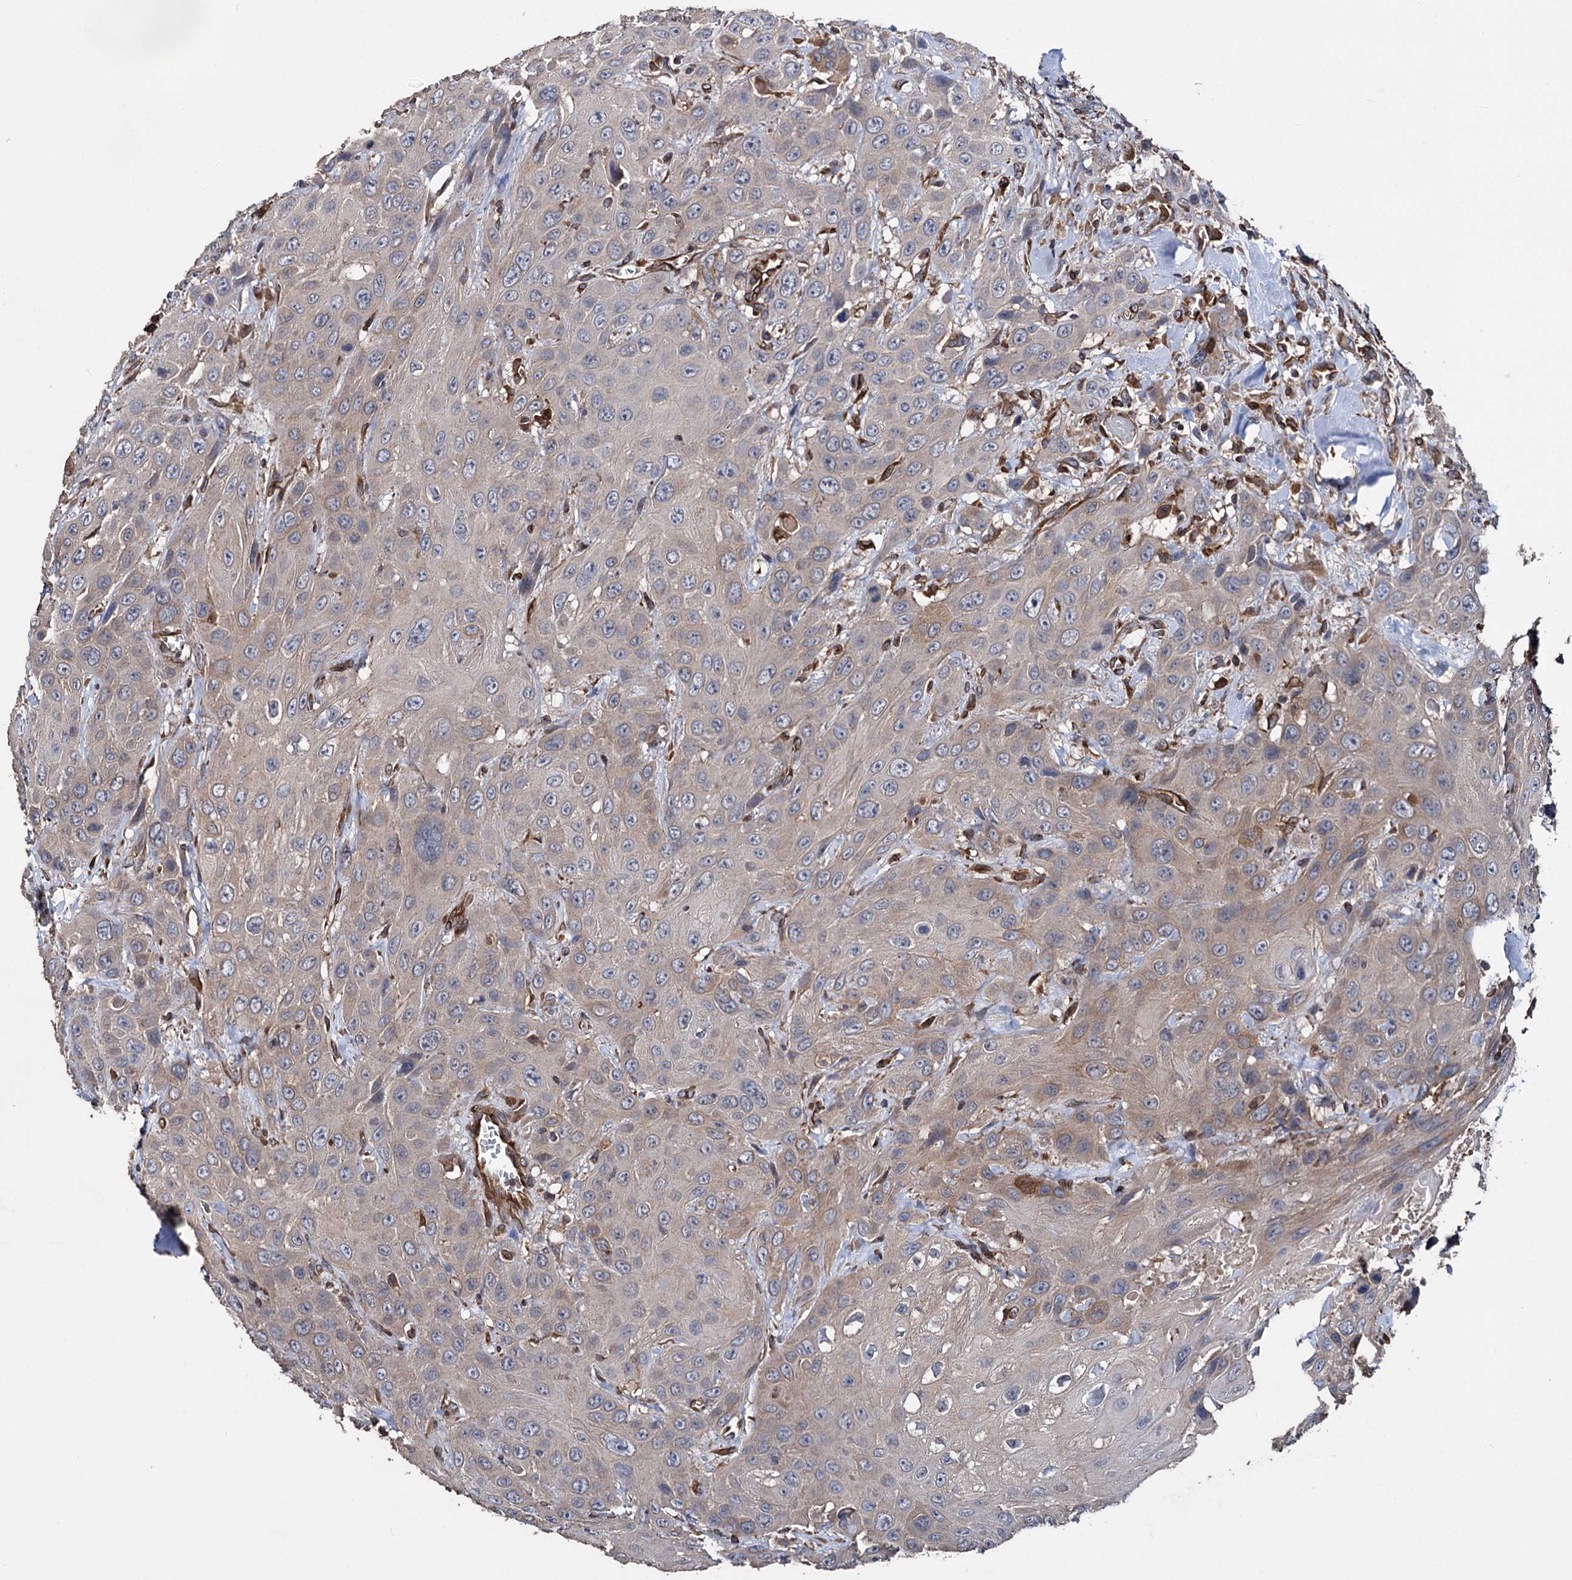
{"staining": {"intensity": "weak", "quantity": "<25%", "location": "cytoplasmic/membranous"}, "tissue": "head and neck cancer", "cell_type": "Tumor cells", "image_type": "cancer", "snomed": [{"axis": "morphology", "description": "Squamous cell carcinoma, NOS"}, {"axis": "topography", "description": "Head-Neck"}], "caption": "High magnification brightfield microscopy of head and neck cancer (squamous cell carcinoma) stained with DAB (3,3'-diaminobenzidine) (brown) and counterstained with hematoxylin (blue): tumor cells show no significant staining. (DAB immunohistochemistry (IHC), high magnification).", "gene": "STING1", "patient": {"sex": "male", "age": 81}}